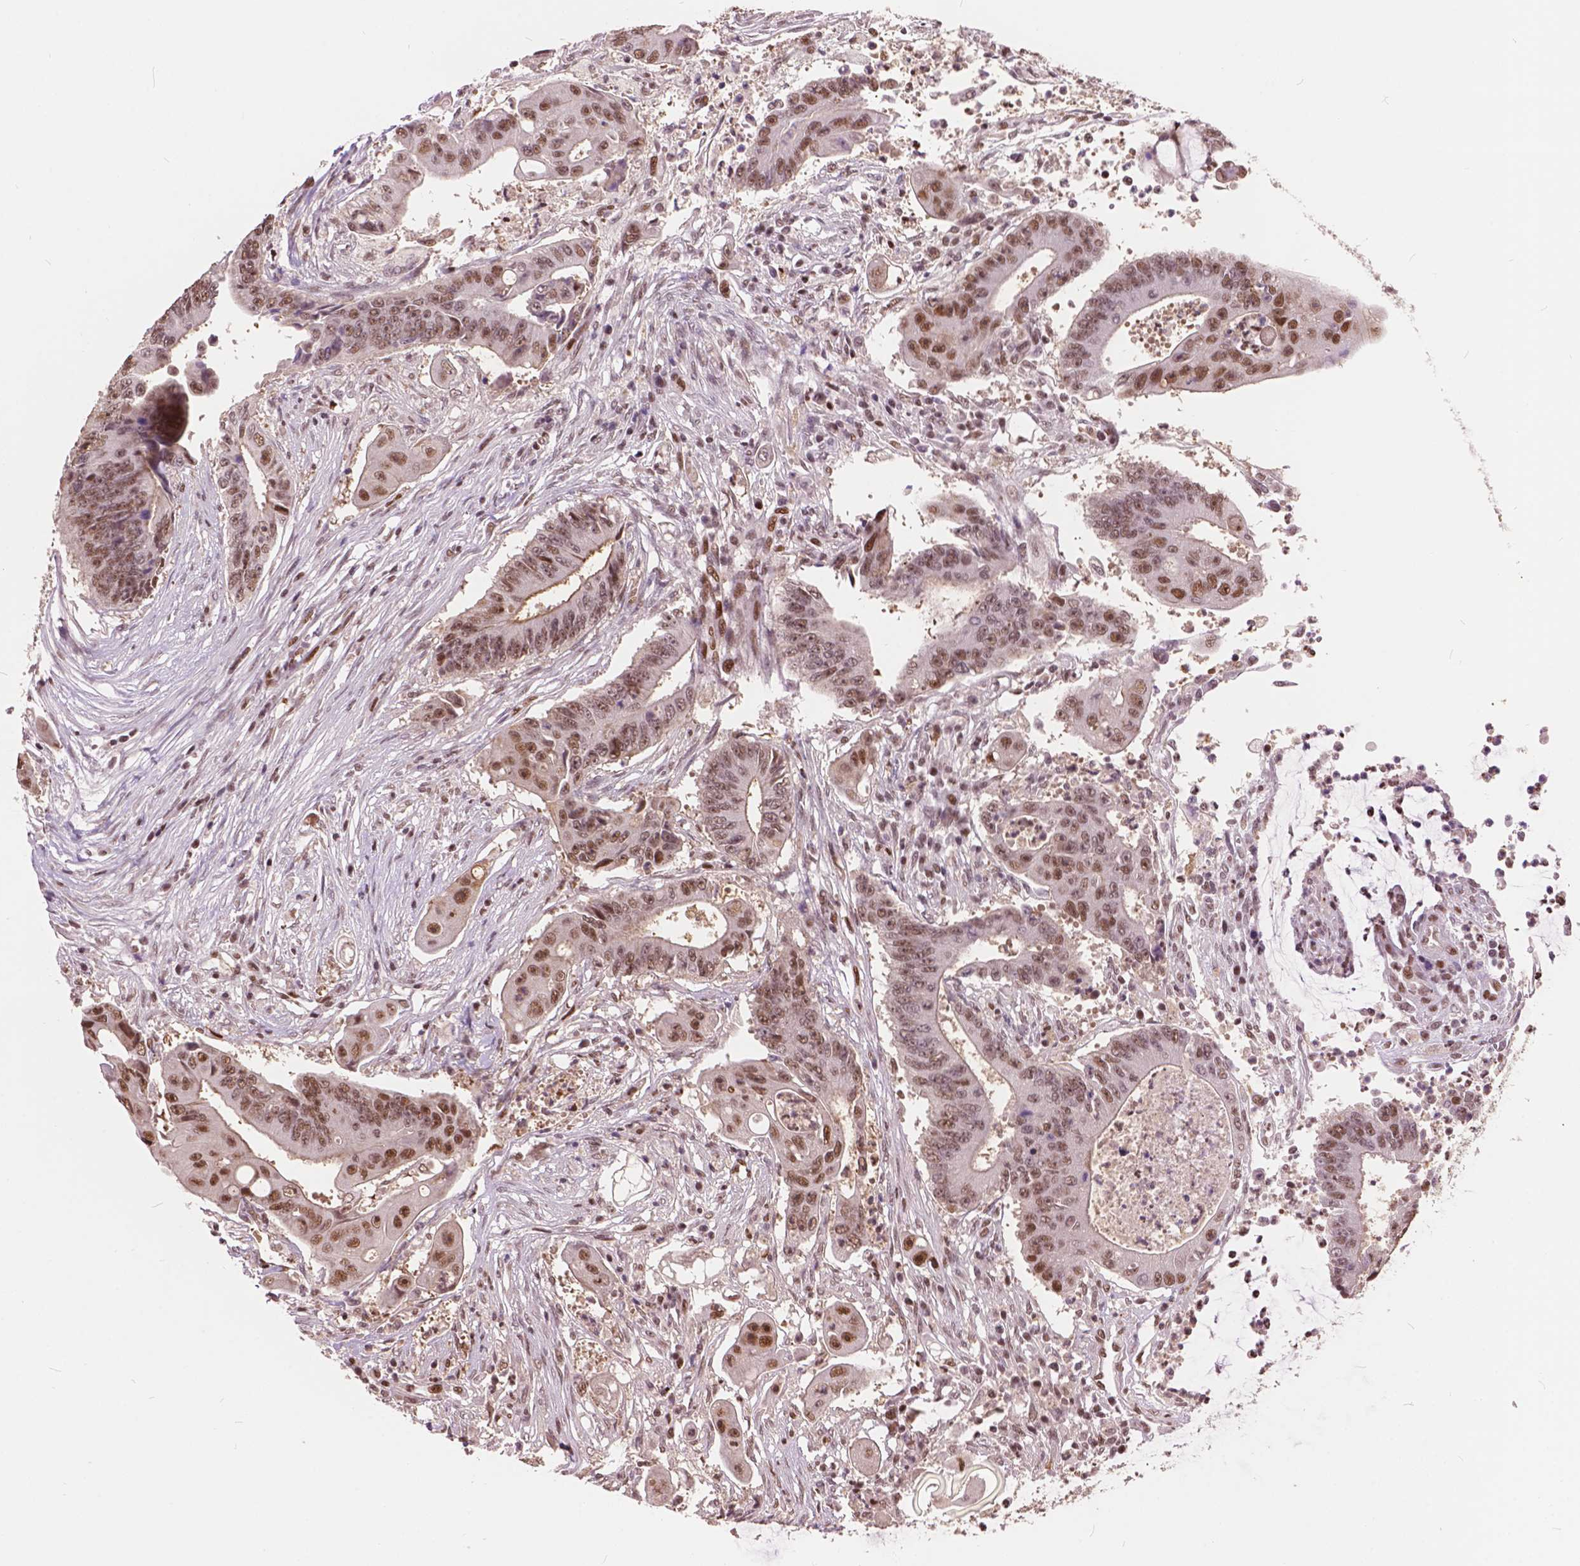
{"staining": {"intensity": "moderate", "quantity": ">75%", "location": "cytoplasmic/membranous,nuclear"}, "tissue": "colorectal cancer", "cell_type": "Tumor cells", "image_type": "cancer", "snomed": [{"axis": "morphology", "description": "Adenocarcinoma, NOS"}, {"axis": "topography", "description": "Rectum"}], "caption": "Adenocarcinoma (colorectal) tissue demonstrates moderate cytoplasmic/membranous and nuclear positivity in about >75% of tumor cells", "gene": "ANP32B", "patient": {"sex": "male", "age": 54}}